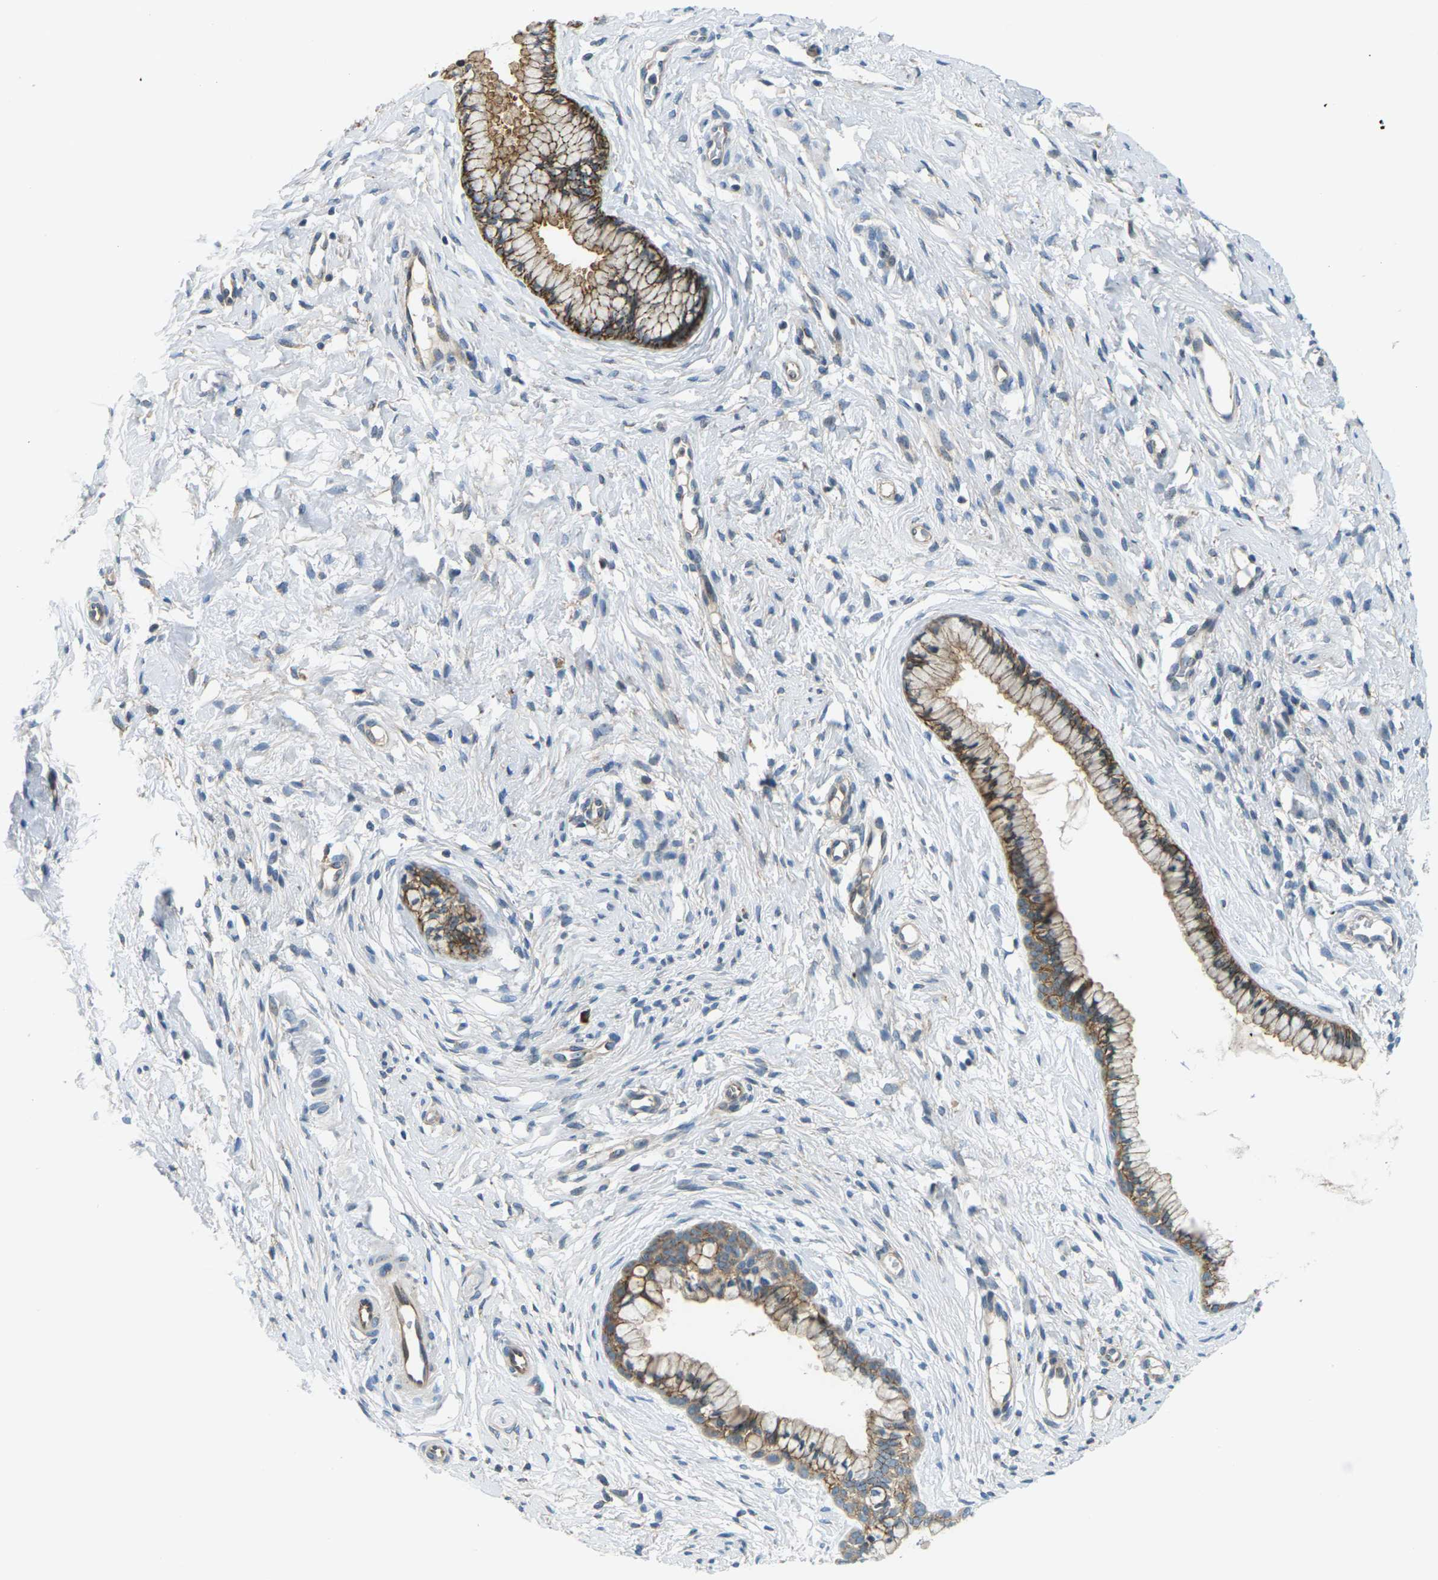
{"staining": {"intensity": "moderate", "quantity": ">75%", "location": "cytoplasmic/membranous"}, "tissue": "cervix", "cell_type": "Glandular cells", "image_type": "normal", "snomed": [{"axis": "morphology", "description": "Normal tissue, NOS"}, {"axis": "topography", "description": "Cervix"}], "caption": "The image exhibits a brown stain indicating the presence of a protein in the cytoplasmic/membranous of glandular cells in cervix.", "gene": "SLC13A3", "patient": {"sex": "female", "age": 65}}